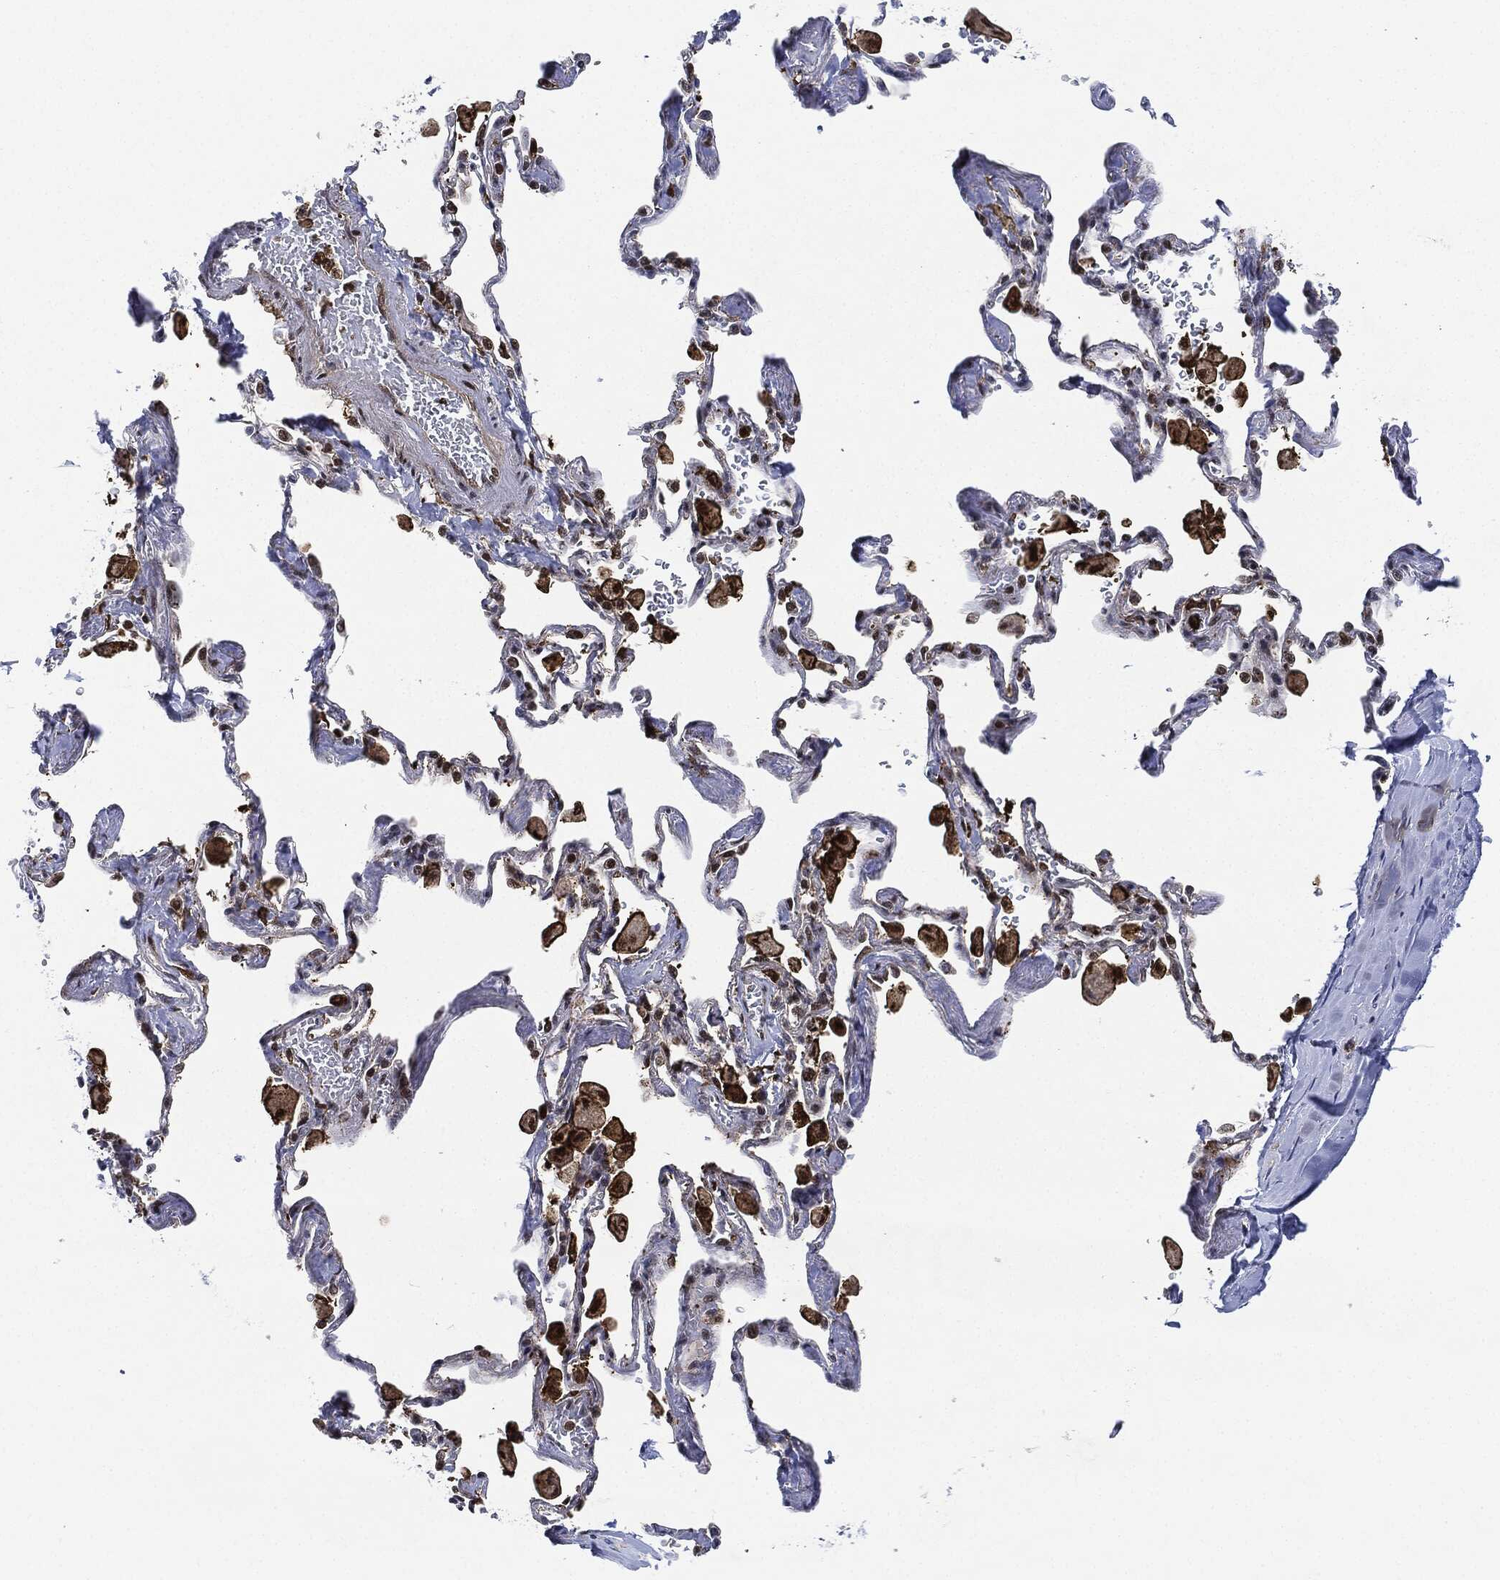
{"staining": {"intensity": "strong", "quantity": ">75%", "location": "cytoplasmic/membranous,nuclear"}, "tissue": "soft tissue", "cell_type": "Chondrocytes", "image_type": "normal", "snomed": [{"axis": "morphology", "description": "Normal tissue, NOS"}, {"axis": "topography", "description": "Cartilage tissue"}, {"axis": "topography", "description": "Bronchus"}], "caption": "Immunohistochemistry micrograph of benign human soft tissue stained for a protein (brown), which exhibits high levels of strong cytoplasmic/membranous,nuclear staining in about >75% of chondrocytes.", "gene": "NANOS3", "patient": {"sex": "male", "age": 64}}